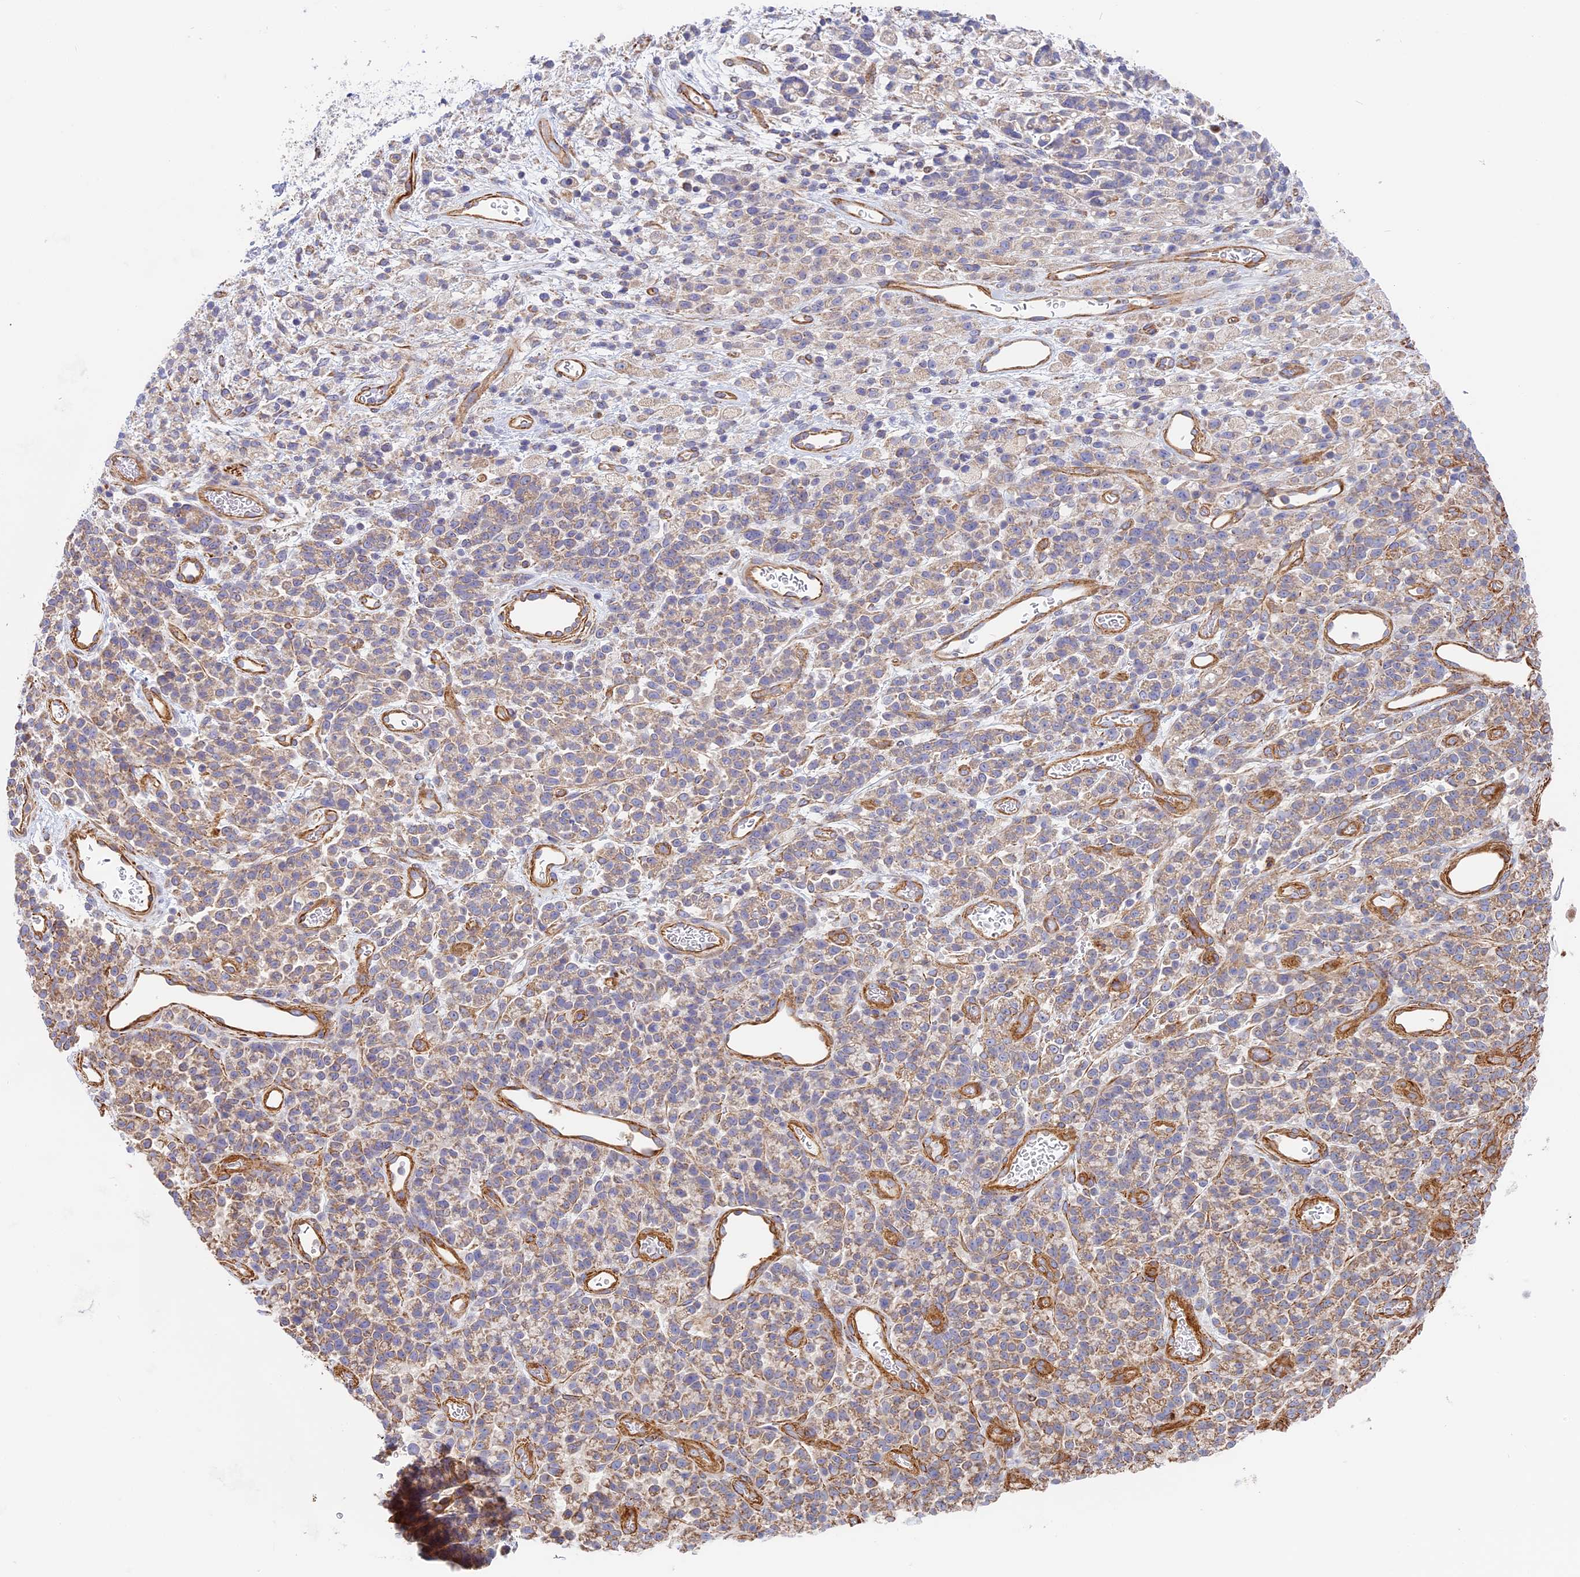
{"staining": {"intensity": "weak", "quantity": "25%-75%", "location": "cytoplasmic/membranous"}, "tissue": "stomach cancer", "cell_type": "Tumor cells", "image_type": "cancer", "snomed": [{"axis": "morphology", "description": "Adenocarcinoma, NOS"}, {"axis": "topography", "description": "Stomach"}], "caption": "Brown immunohistochemical staining in stomach cancer demonstrates weak cytoplasmic/membranous positivity in approximately 25%-75% of tumor cells. (DAB = brown stain, brightfield microscopy at high magnification).", "gene": "DDA1", "patient": {"sex": "female", "age": 60}}